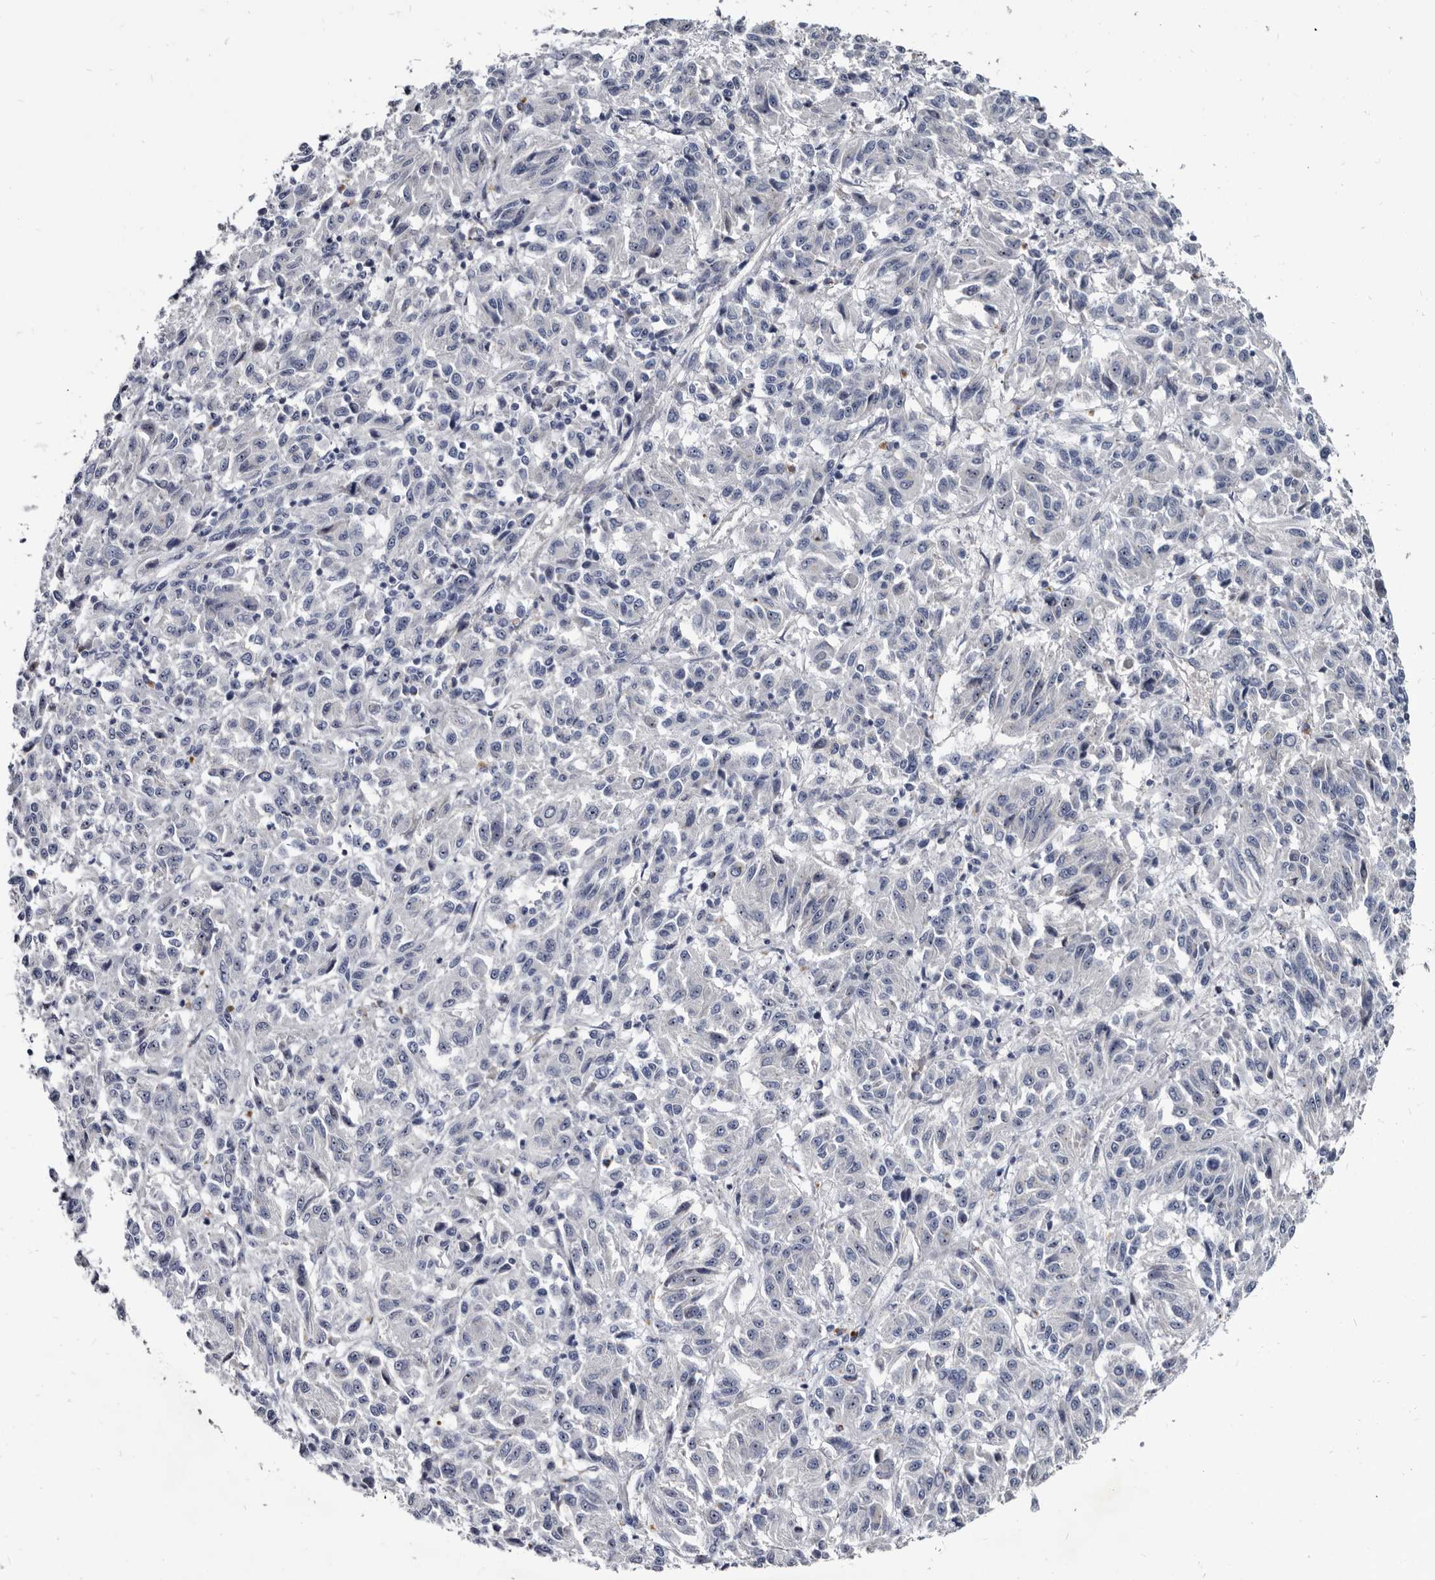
{"staining": {"intensity": "negative", "quantity": "none", "location": "none"}, "tissue": "melanoma", "cell_type": "Tumor cells", "image_type": "cancer", "snomed": [{"axis": "morphology", "description": "Malignant melanoma, Metastatic site"}, {"axis": "topography", "description": "Lung"}], "caption": "This is an IHC image of human melanoma. There is no expression in tumor cells.", "gene": "PRSS8", "patient": {"sex": "male", "age": 64}}